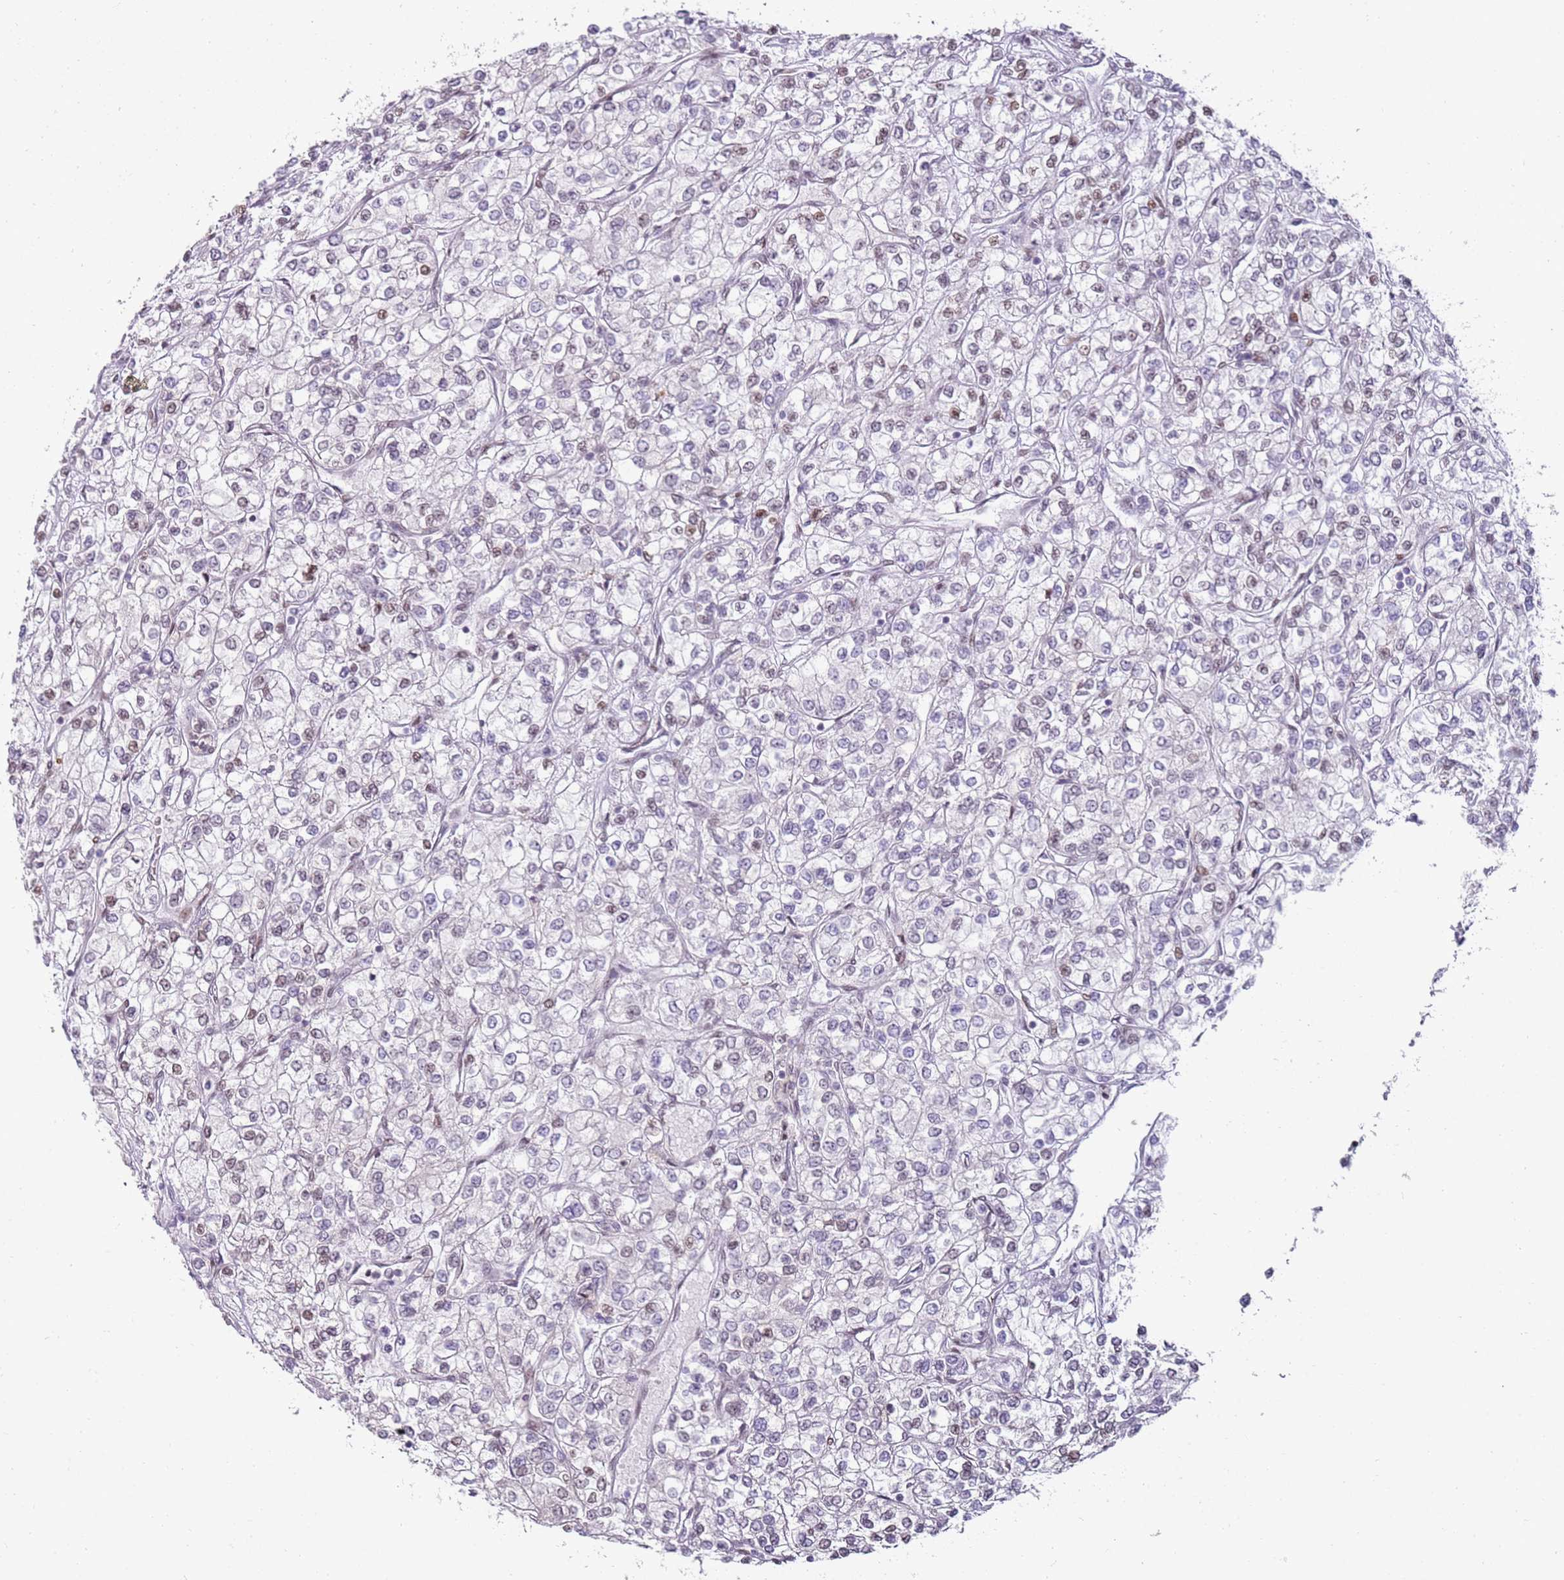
{"staining": {"intensity": "weak", "quantity": "<25%", "location": "nuclear"}, "tissue": "renal cancer", "cell_type": "Tumor cells", "image_type": "cancer", "snomed": [{"axis": "morphology", "description": "Adenocarcinoma, NOS"}, {"axis": "topography", "description": "Kidney"}], "caption": "DAB (3,3'-diaminobenzidine) immunohistochemical staining of renal adenocarcinoma exhibits no significant expression in tumor cells. Nuclei are stained in blue.", "gene": "PHC2", "patient": {"sex": "male", "age": 80}}